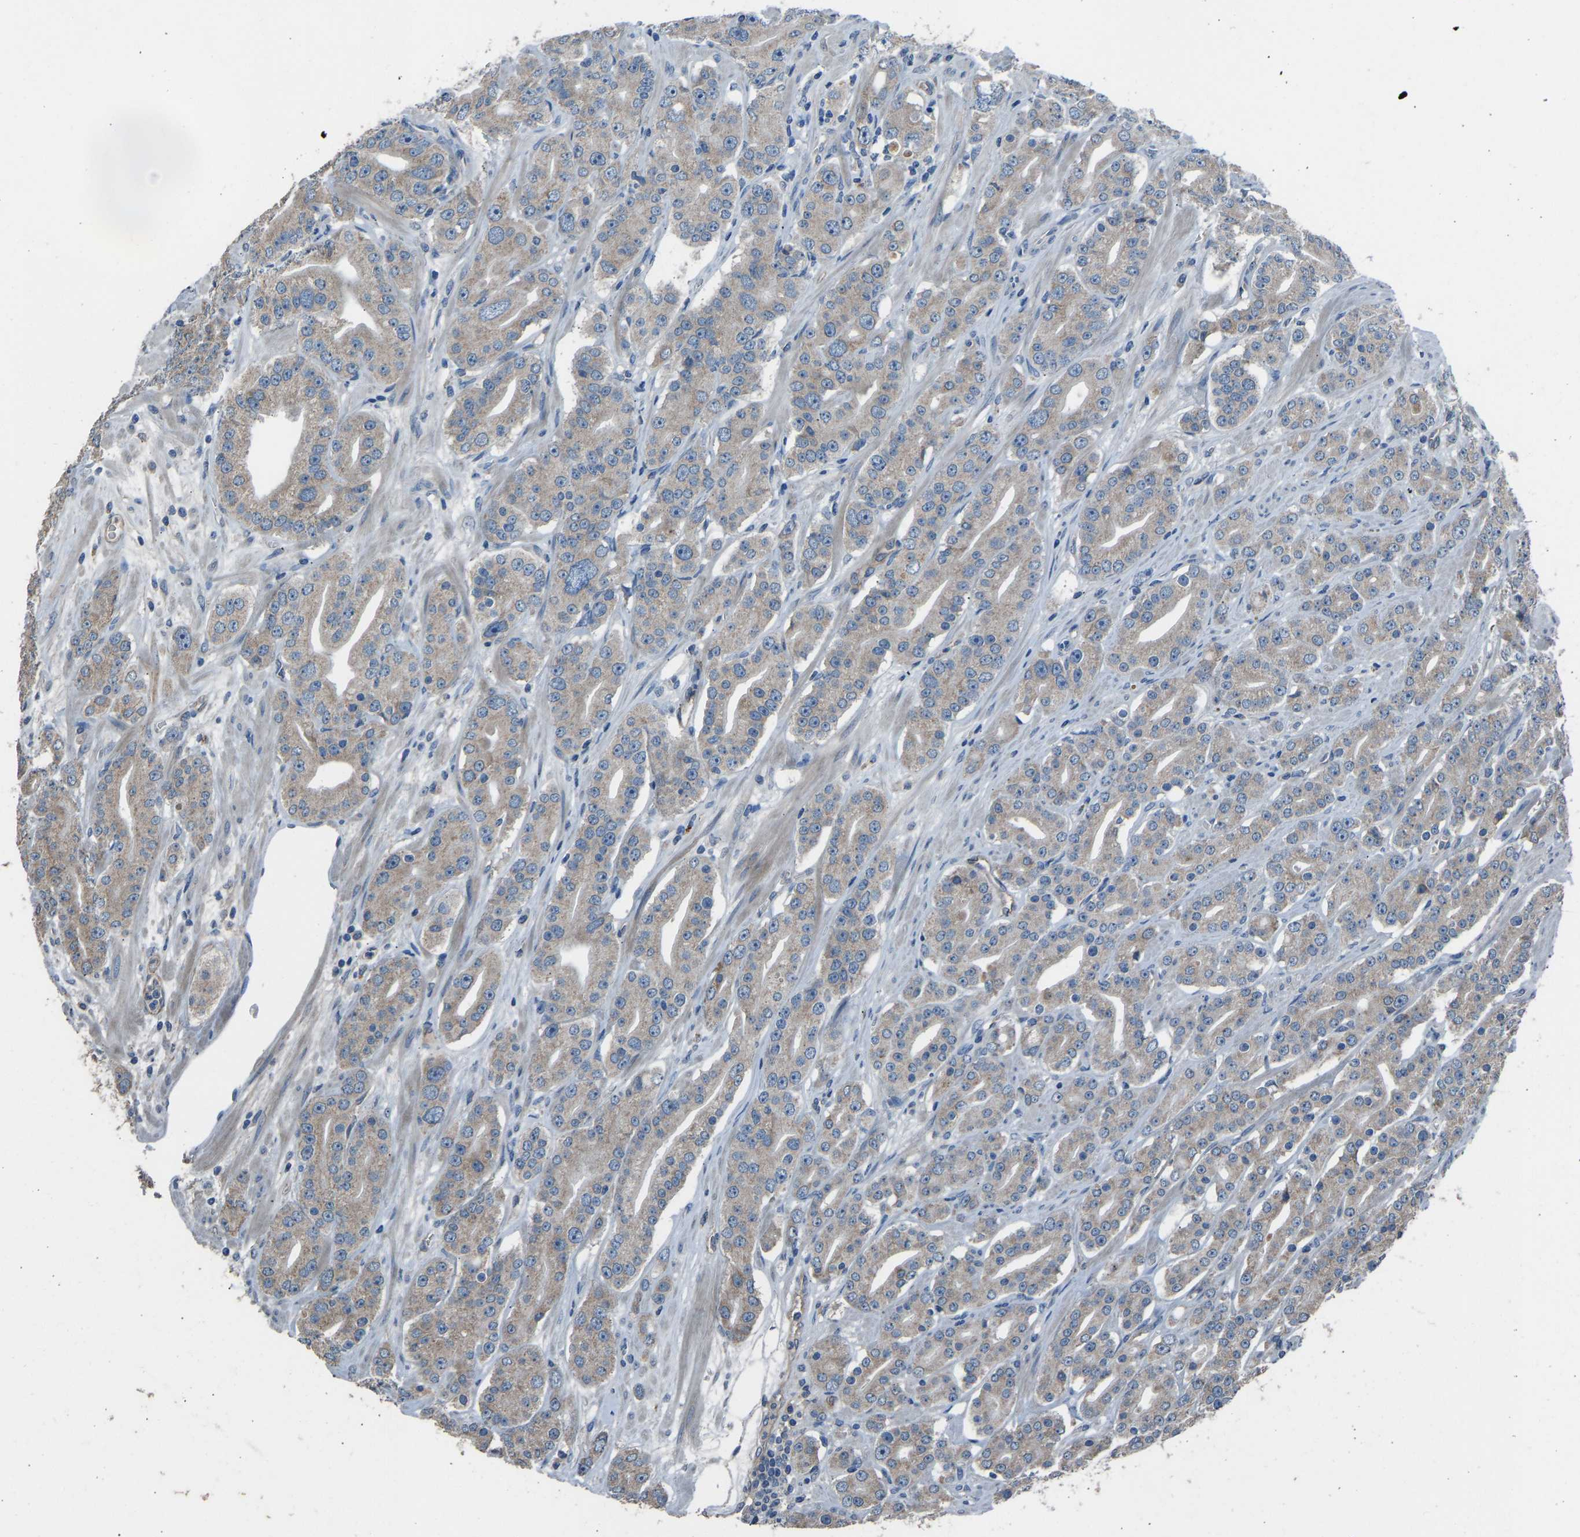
{"staining": {"intensity": "weak", "quantity": ">75%", "location": "cytoplasmic/membranous"}, "tissue": "prostate cancer", "cell_type": "Tumor cells", "image_type": "cancer", "snomed": [{"axis": "morphology", "description": "Adenocarcinoma, High grade"}, {"axis": "topography", "description": "Prostate"}], "caption": "Tumor cells show low levels of weak cytoplasmic/membranous expression in approximately >75% of cells in adenocarcinoma (high-grade) (prostate).", "gene": "TGFBR3", "patient": {"sex": "male", "age": 71}}